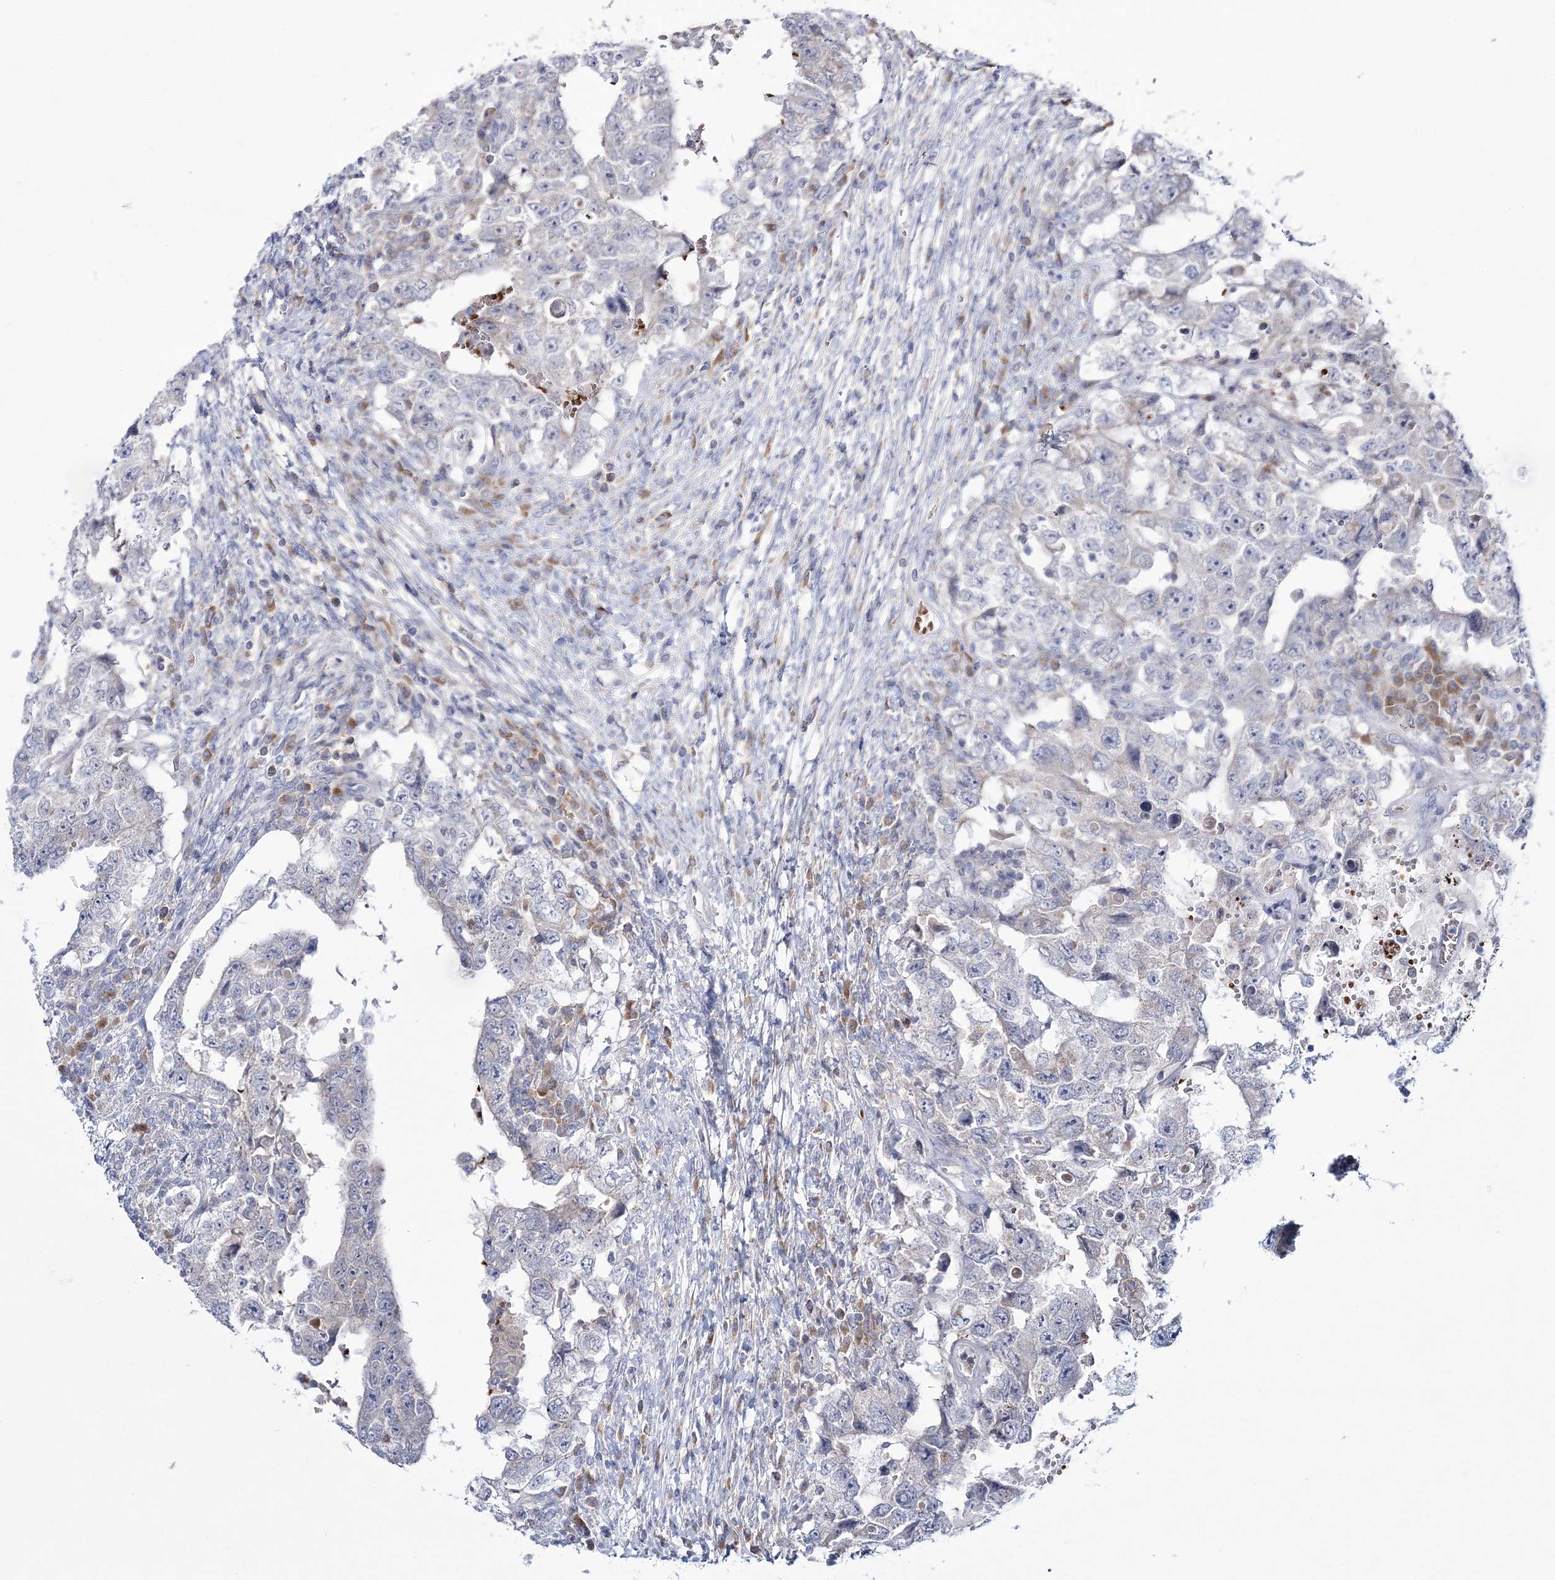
{"staining": {"intensity": "negative", "quantity": "none", "location": "none"}, "tissue": "testis cancer", "cell_type": "Tumor cells", "image_type": "cancer", "snomed": [{"axis": "morphology", "description": "Carcinoma, Embryonal, NOS"}, {"axis": "topography", "description": "Testis"}], "caption": "DAB immunohistochemical staining of human embryonal carcinoma (testis) demonstrates no significant staining in tumor cells. The staining was performed using DAB to visualize the protein expression in brown, while the nuclei were stained in blue with hematoxylin (Magnification: 20x).", "gene": "ATP11B", "patient": {"sex": "male", "age": 26}}